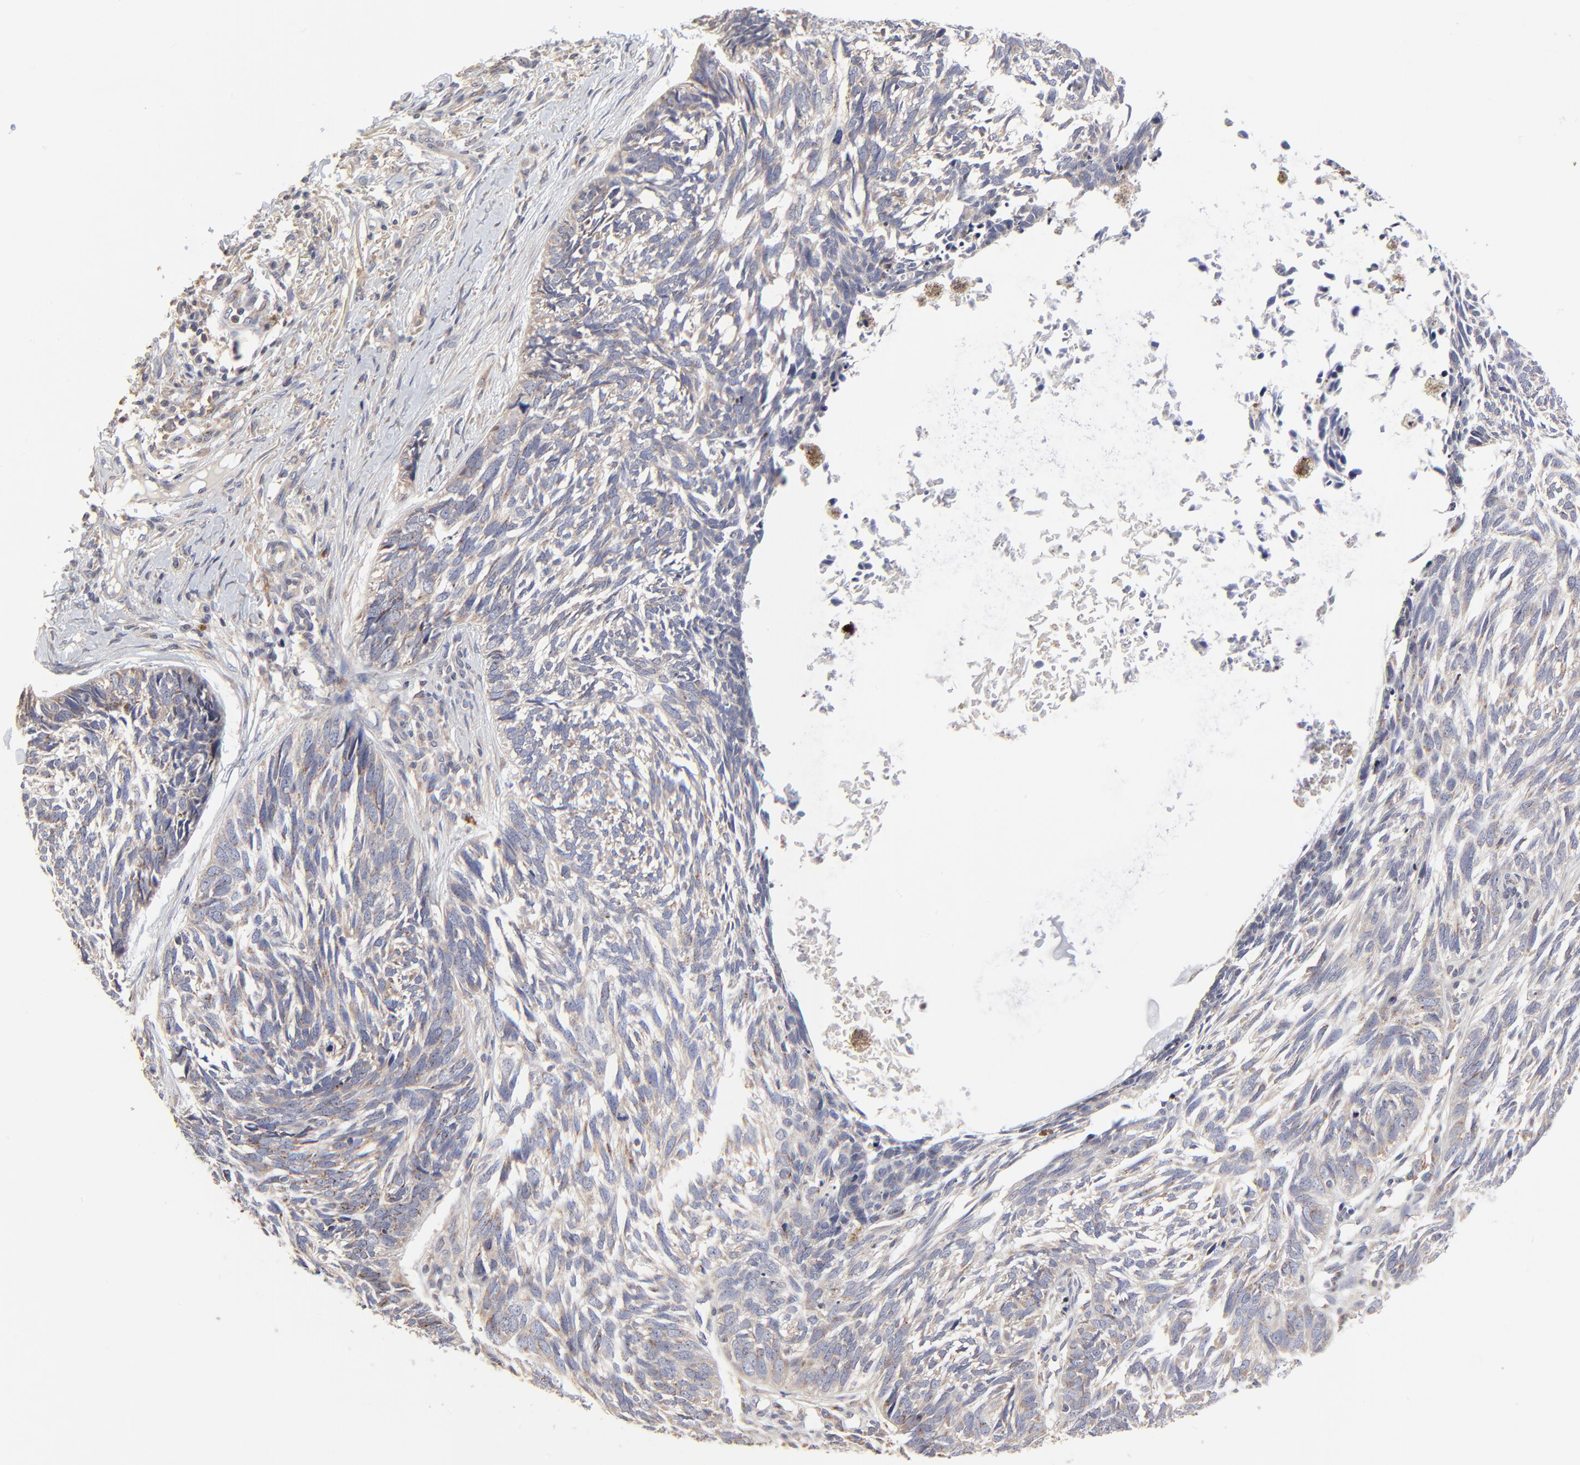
{"staining": {"intensity": "weak", "quantity": "25%-75%", "location": "cytoplasmic/membranous"}, "tissue": "skin cancer", "cell_type": "Tumor cells", "image_type": "cancer", "snomed": [{"axis": "morphology", "description": "Basal cell carcinoma"}, {"axis": "topography", "description": "Skin"}], "caption": "DAB (3,3'-diaminobenzidine) immunohistochemical staining of human skin basal cell carcinoma exhibits weak cytoplasmic/membranous protein positivity in approximately 25%-75% of tumor cells.", "gene": "ELP2", "patient": {"sex": "male", "age": 63}}